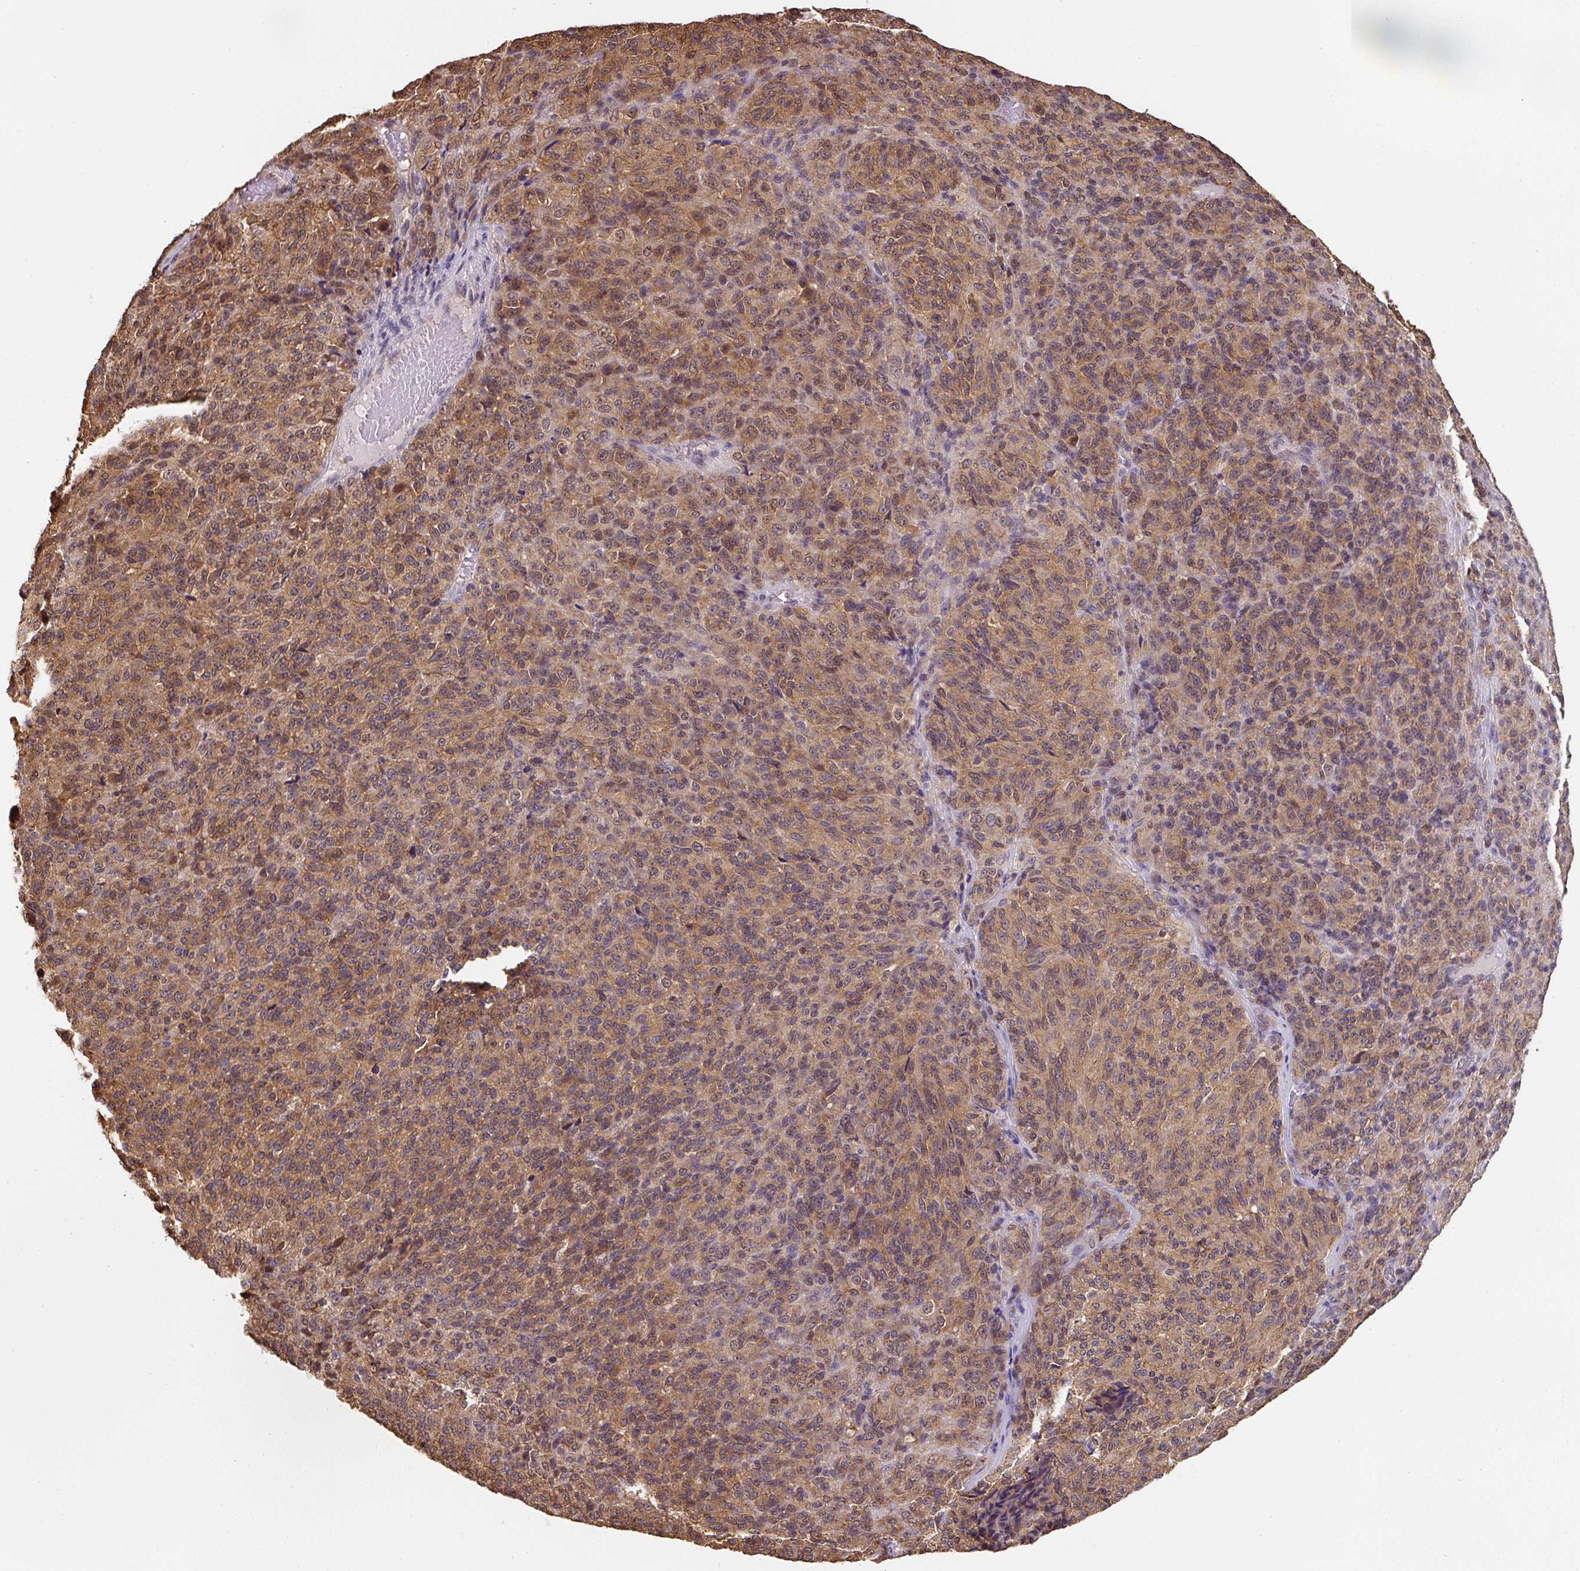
{"staining": {"intensity": "moderate", "quantity": ">75%", "location": "cytoplasmic/membranous"}, "tissue": "melanoma", "cell_type": "Tumor cells", "image_type": "cancer", "snomed": [{"axis": "morphology", "description": "Malignant melanoma, Metastatic site"}, {"axis": "topography", "description": "Brain"}], "caption": "IHC of human melanoma shows medium levels of moderate cytoplasmic/membranous expression in approximately >75% of tumor cells.", "gene": "ST13", "patient": {"sex": "female", "age": 56}}